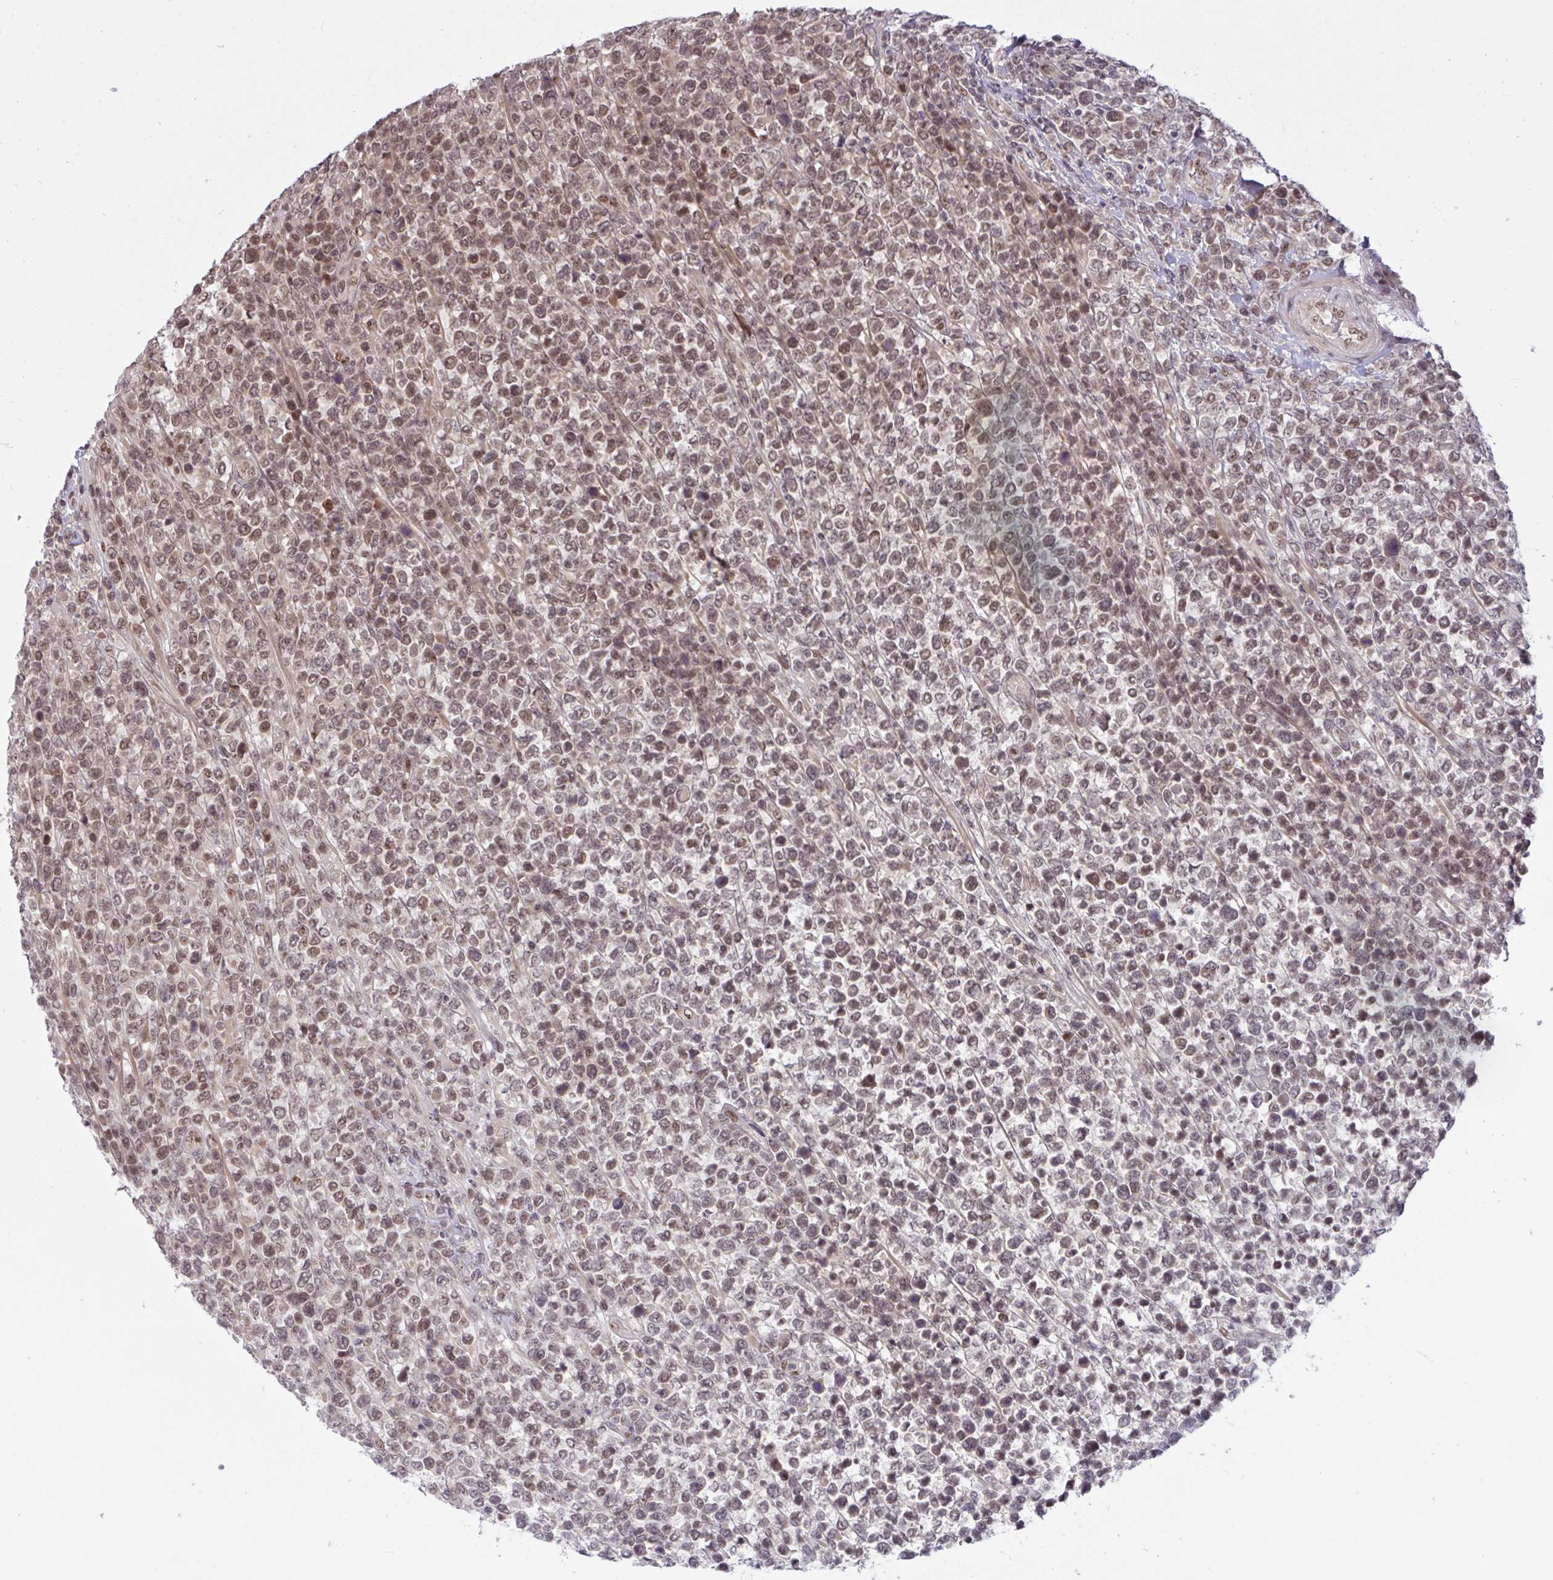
{"staining": {"intensity": "moderate", "quantity": ">75%", "location": "nuclear"}, "tissue": "lymphoma", "cell_type": "Tumor cells", "image_type": "cancer", "snomed": [{"axis": "morphology", "description": "Malignant lymphoma, non-Hodgkin's type, High grade"}, {"axis": "topography", "description": "Soft tissue"}], "caption": "A brown stain shows moderate nuclear positivity of a protein in human malignant lymphoma, non-Hodgkin's type (high-grade) tumor cells.", "gene": "KLF2", "patient": {"sex": "female", "age": 56}}